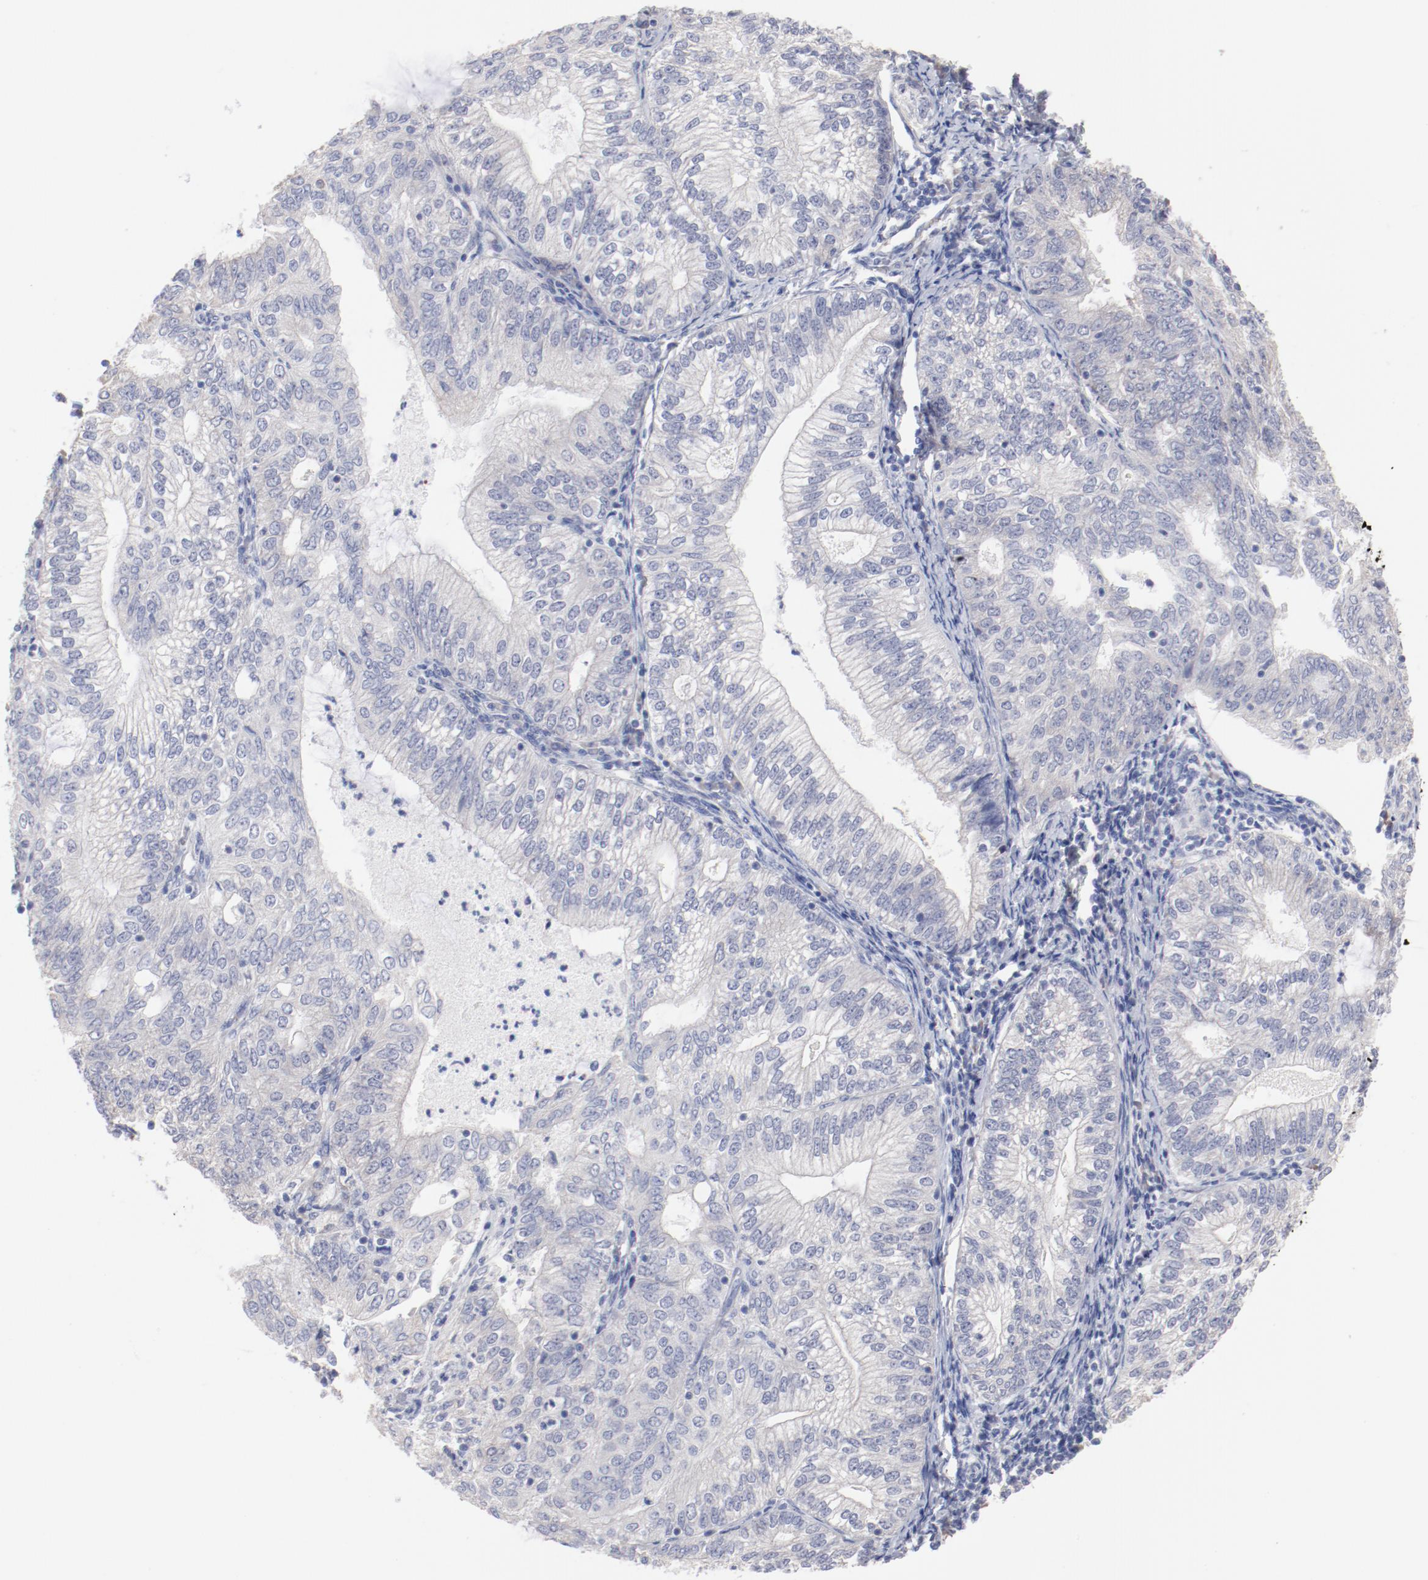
{"staining": {"intensity": "negative", "quantity": "none", "location": "none"}, "tissue": "endometrial cancer", "cell_type": "Tumor cells", "image_type": "cancer", "snomed": [{"axis": "morphology", "description": "Adenocarcinoma, NOS"}, {"axis": "topography", "description": "Endometrium"}], "caption": "An IHC micrograph of endometrial adenocarcinoma is shown. There is no staining in tumor cells of endometrial adenocarcinoma.", "gene": "CPE", "patient": {"sex": "female", "age": 69}}